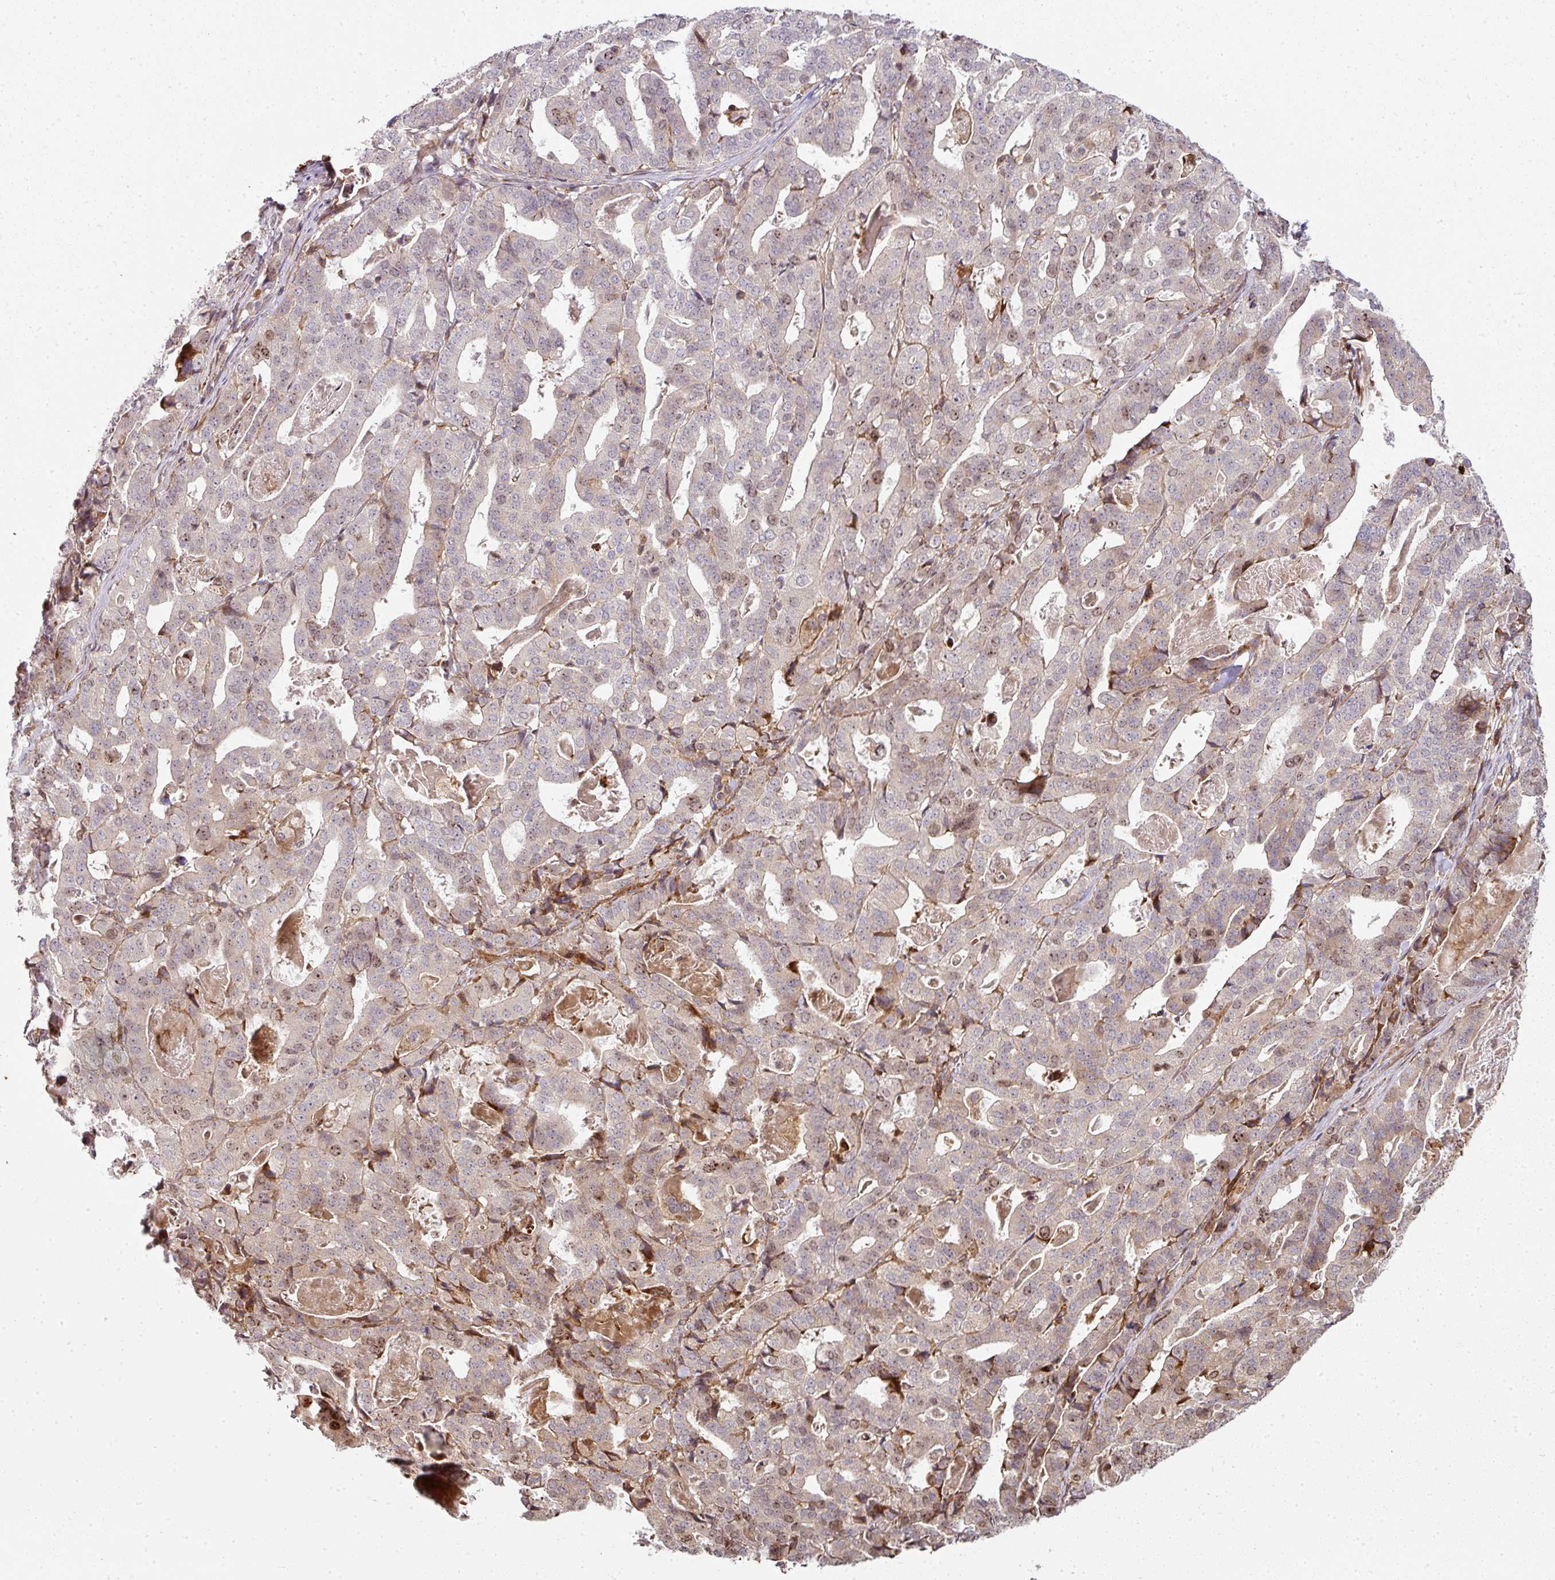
{"staining": {"intensity": "moderate", "quantity": "<25%", "location": "nuclear"}, "tissue": "stomach cancer", "cell_type": "Tumor cells", "image_type": "cancer", "snomed": [{"axis": "morphology", "description": "Adenocarcinoma, NOS"}, {"axis": "topography", "description": "Stomach"}], "caption": "This is an image of IHC staining of stomach cancer, which shows moderate positivity in the nuclear of tumor cells.", "gene": "ATAT1", "patient": {"sex": "male", "age": 48}}